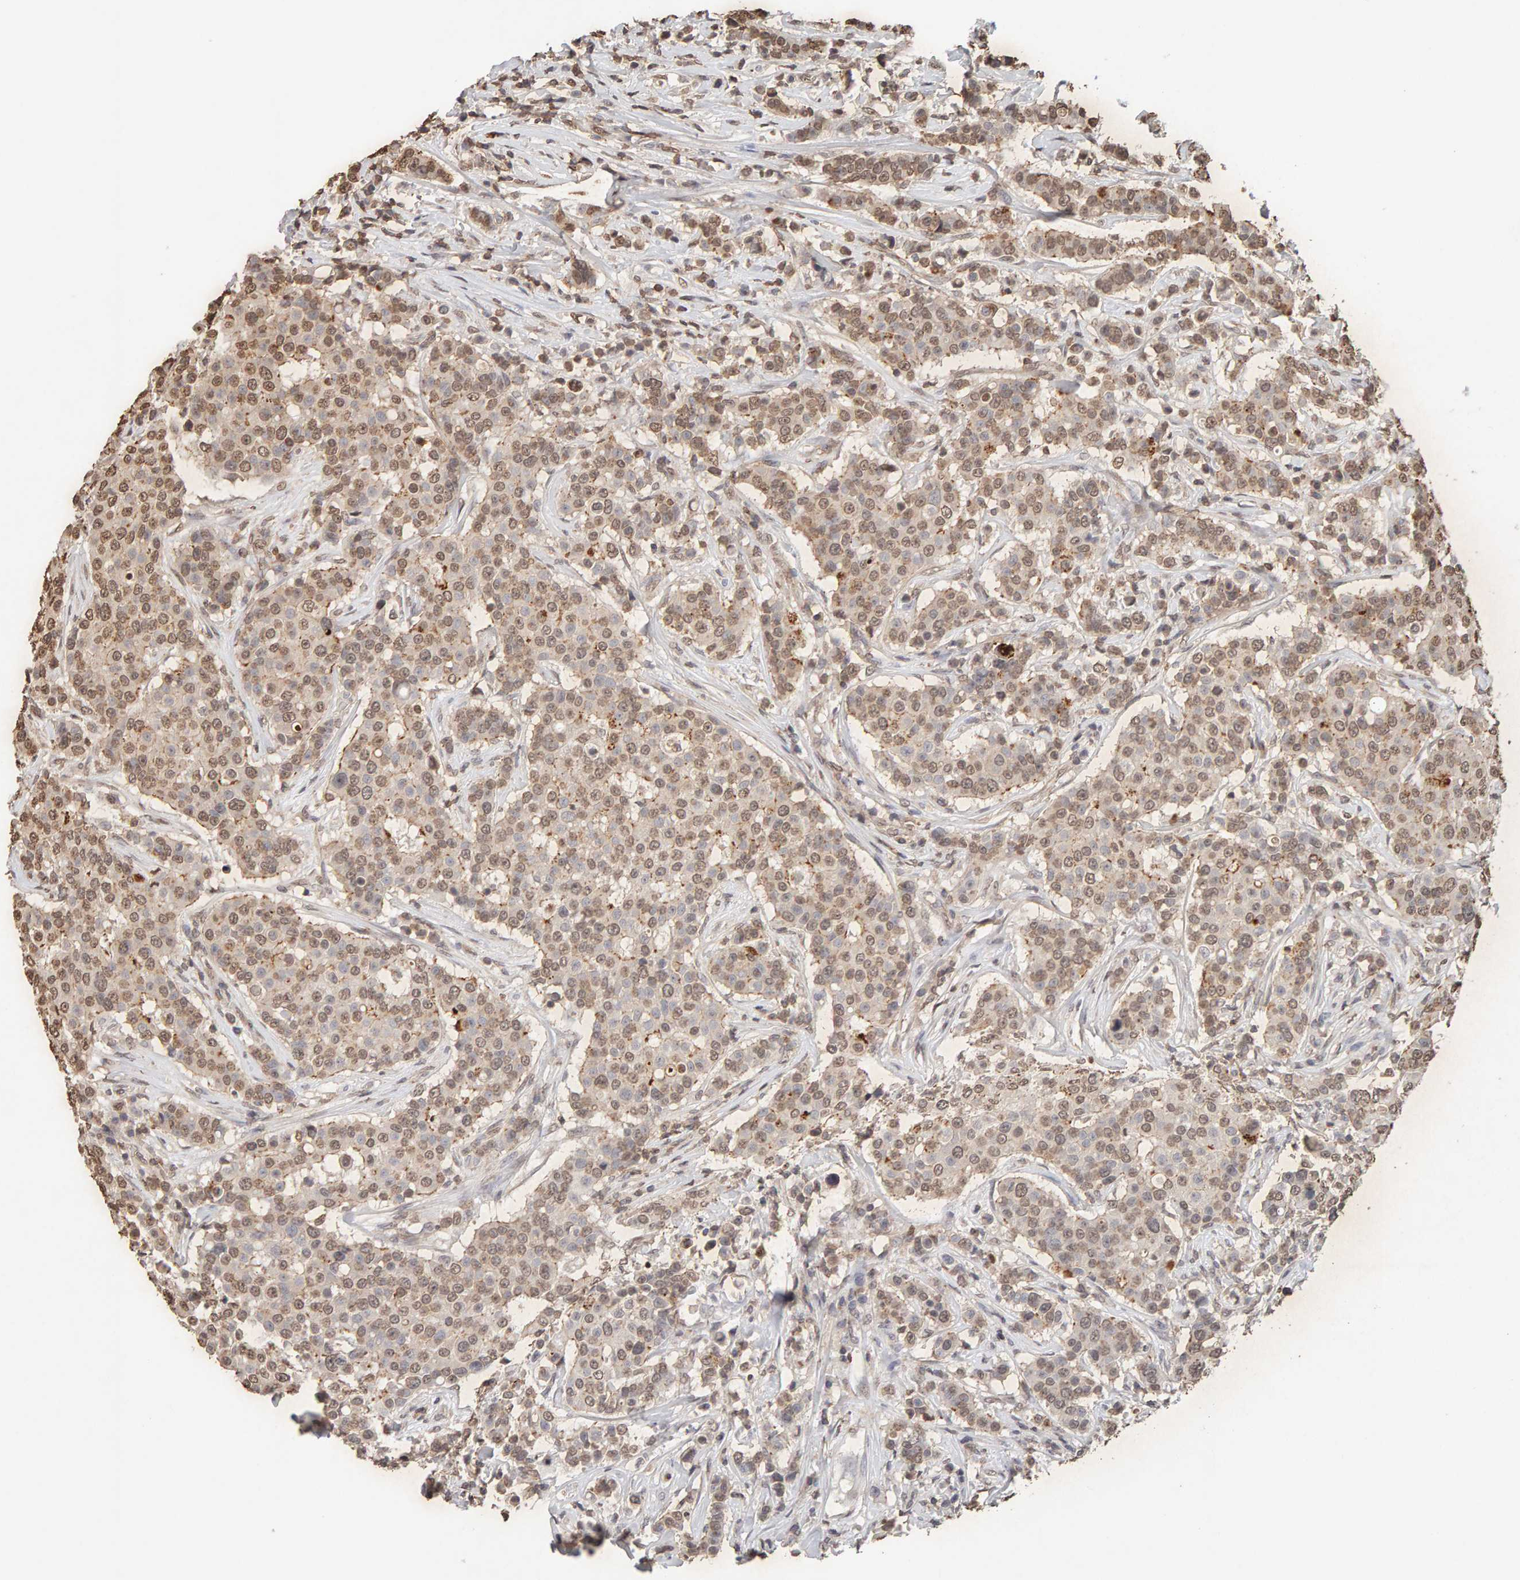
{"staining": {"intensity": "weak", "quantity": ">75%", "location": "cytoplasmic/membranous,nuclear"}, "tissue": "breast cancer", "cell_type": "Tumor cells", "image_type": "cancer", "snomed": [{"axis": "morphology", "description": "Duct carcinoma"}, {"axis": "topography", "description": "Breast"}], "caption": "Breast cancer (intraductal carcinoma) stained for a protein (brown) demonstrates weak cytoplasmic/membranous and nuclear positive positivity in about >75% of tumor cells.", "gene": "DNAJB5", "patient": {"sex": "female", "age": 27}}